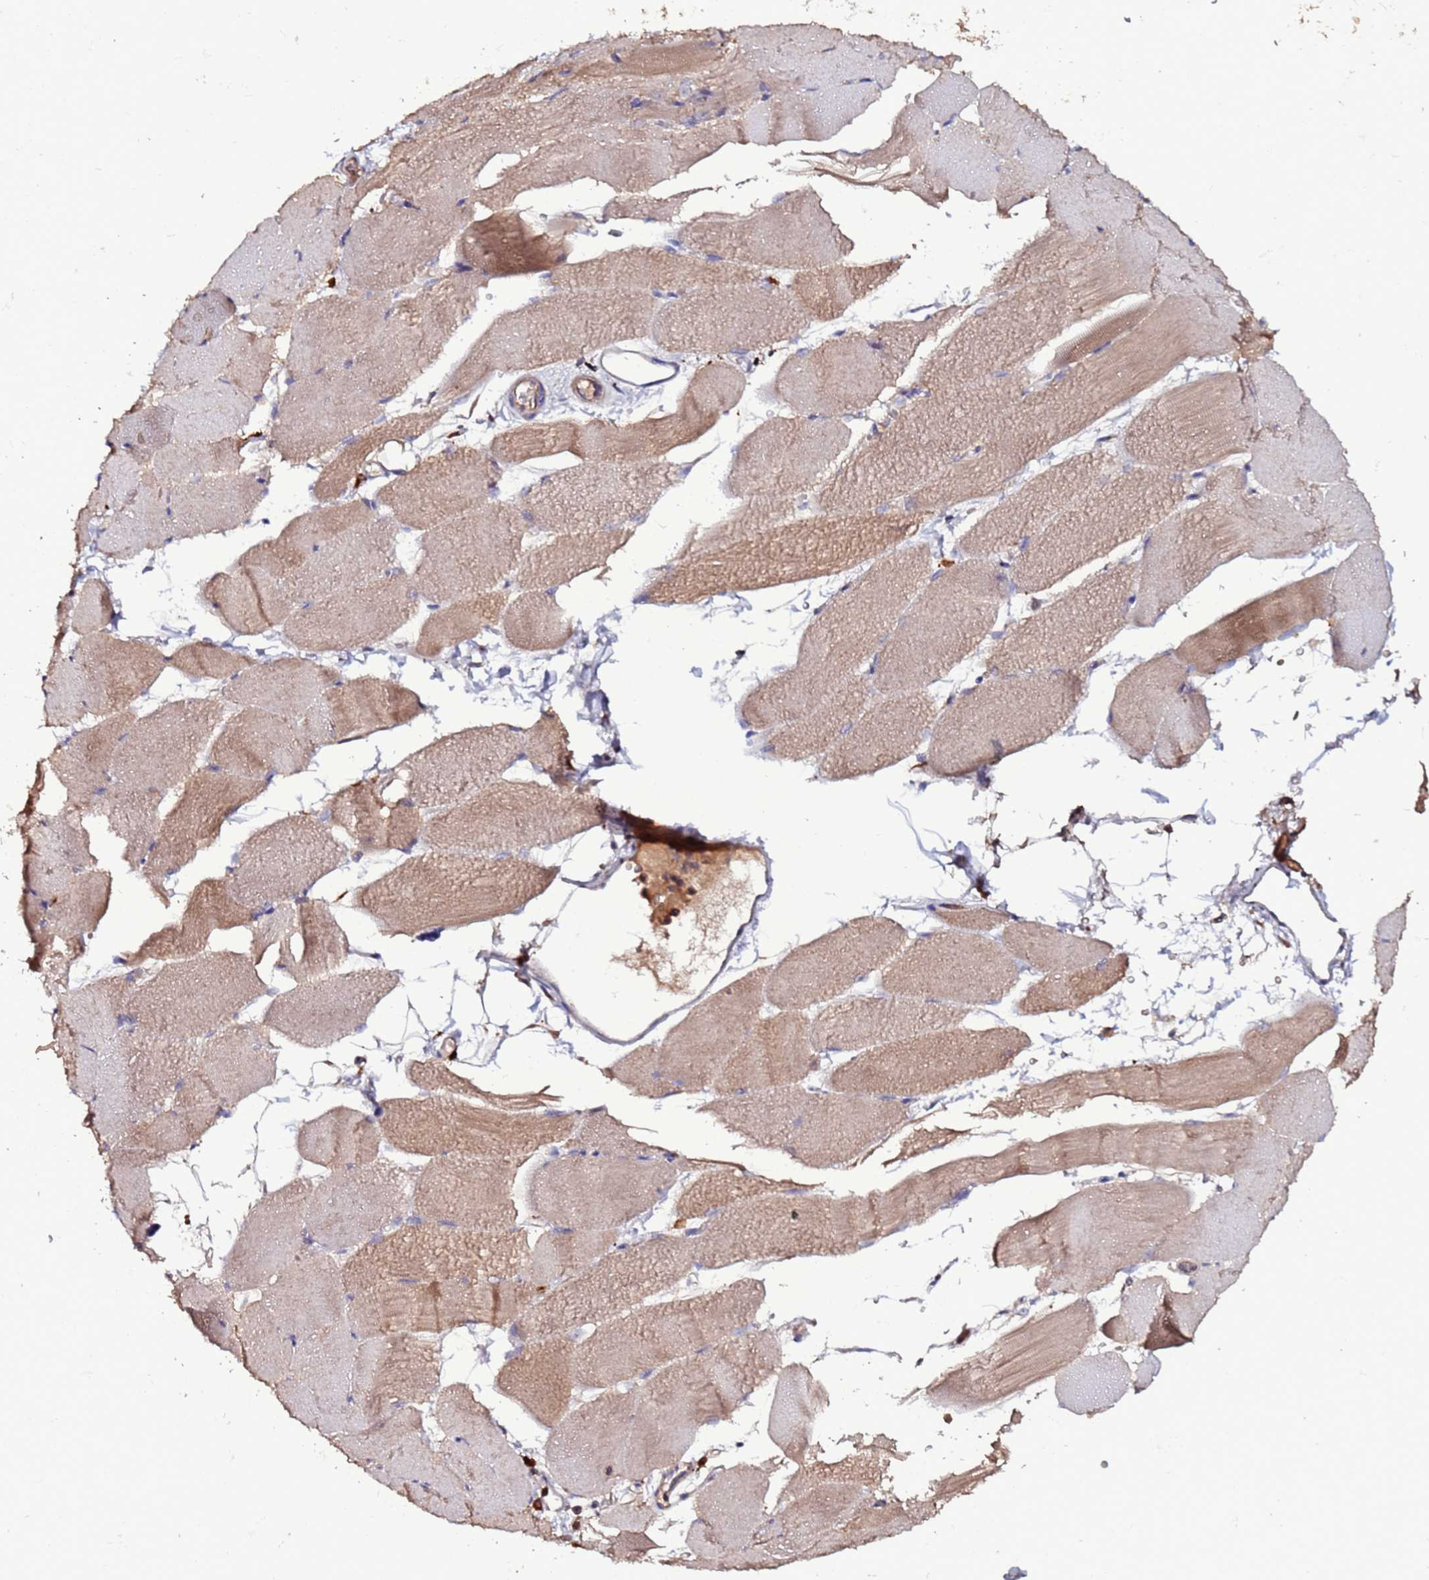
{"staining": {"intensity": "moderate", "quantity": "25%-75%", "location": "cytoplasmic/membranous"}, "tissue": "skeletal muscle", "cell_type": "Myocytes", "image_type": "normal", "snomed": [{"axis": "morphology", "description": "Normal tissue, NOS"}, {"axis": "topography", "description": "Skeletal muscle"}, {"axis": "topography", "description": "Parathyroid gland"}], "caption": "Human skeletal muscle stained with a brown dye shows moderate cytoplasmic/membranous positive expression in approximately 25%-75% of myocytes.", "gene": "RPS15A", "patient": {"sex": "female", "age": 37}}